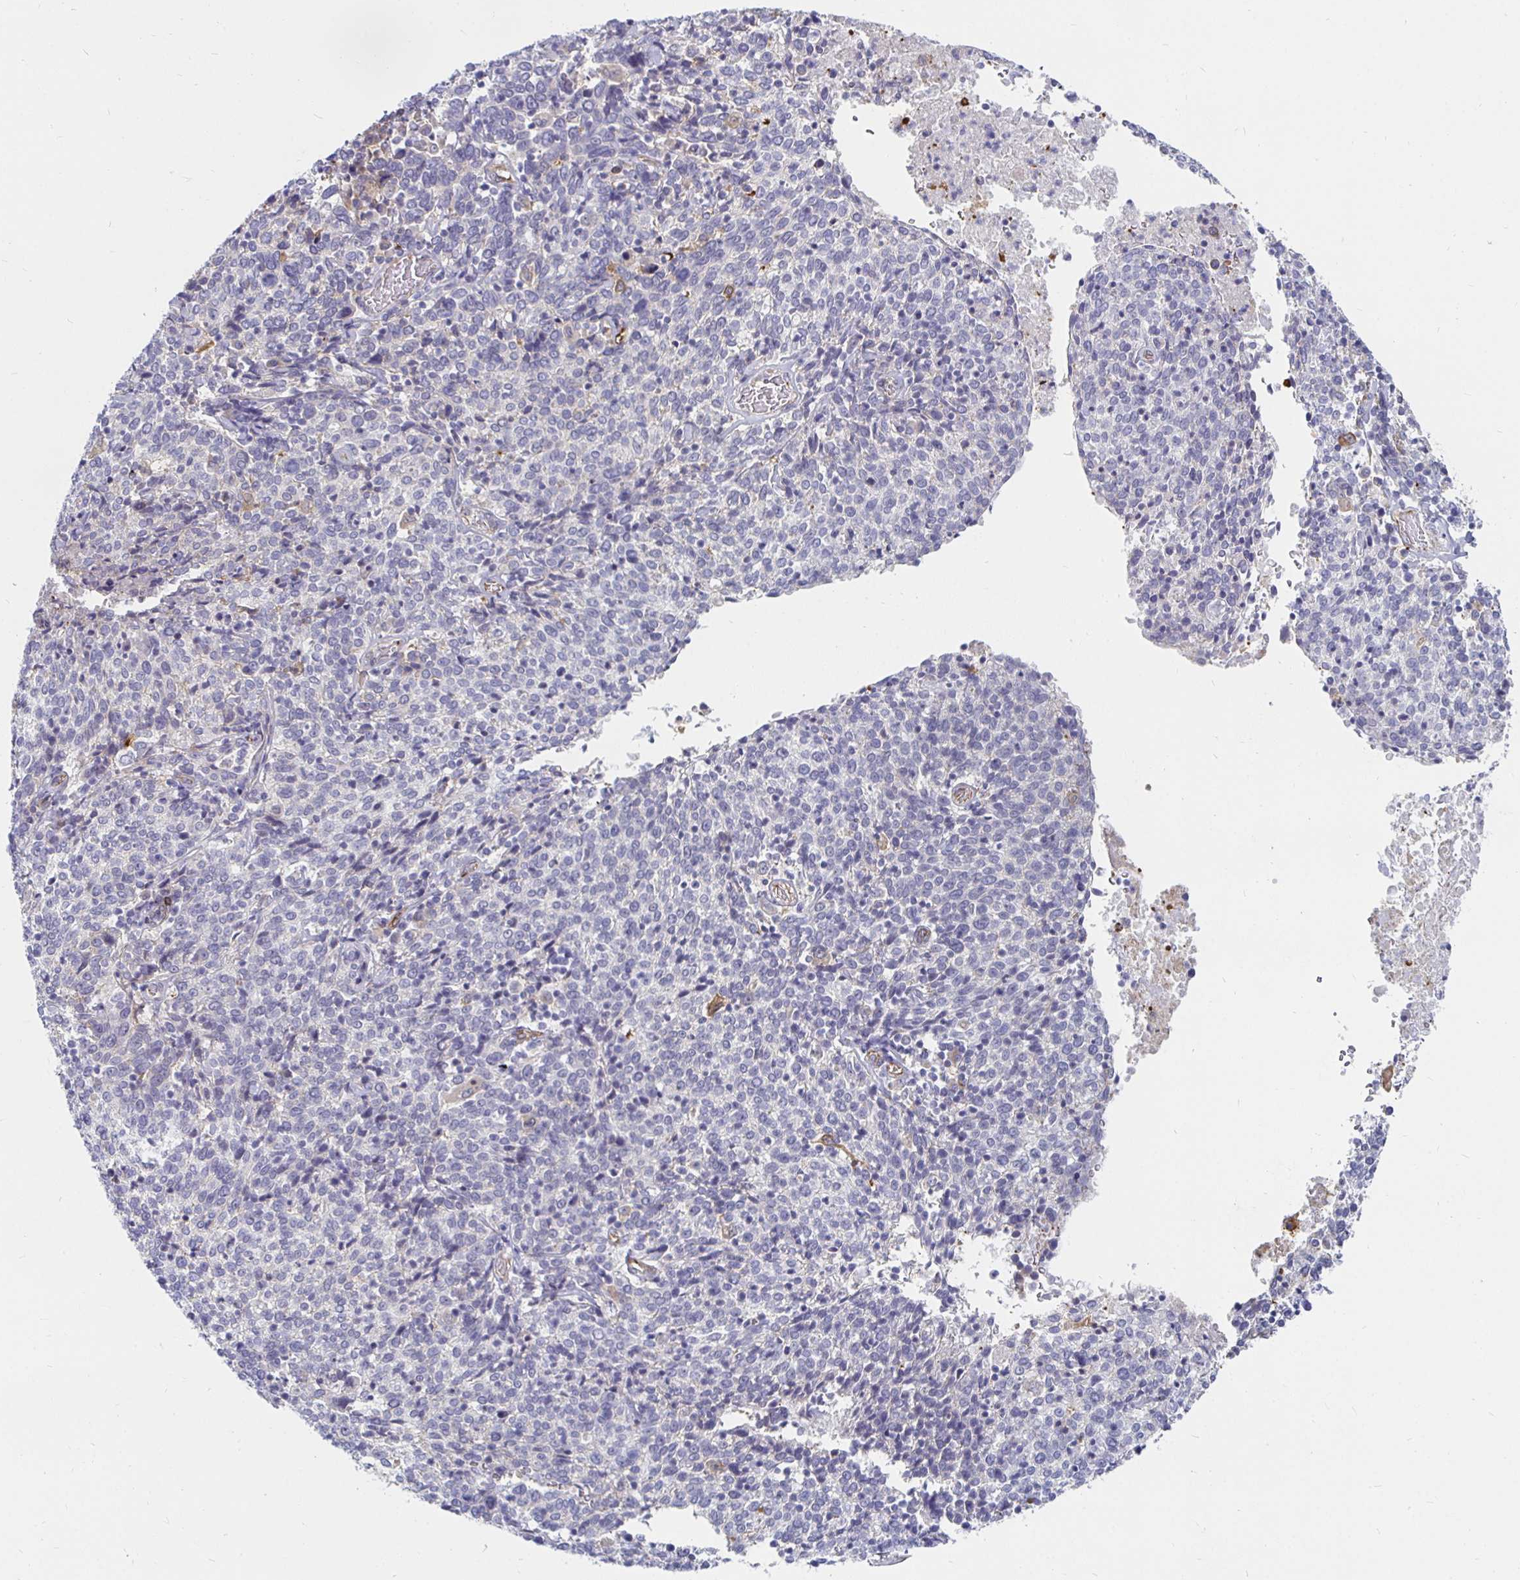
{"staining": {"intensity": "negative", "quantity": "none", "location": "none"}, "tissue": "cervical cancer", "cell_type": "Tumor cells", "image_type": "cancer", "snomed": [{"axis": "morphology", "description": "Squamous cell carcinoma, NOS"}, {"axis": "topography", "description": "Cervix"}], "caption": "This photomicrograph is of cervical cancer stained with IHC to label a protein in brown with the nuclei are counter-stained blue. There is no staining in tumor cells.", "gene": "CCDC85A", "patient": {"sex": "female", "age": 46}}